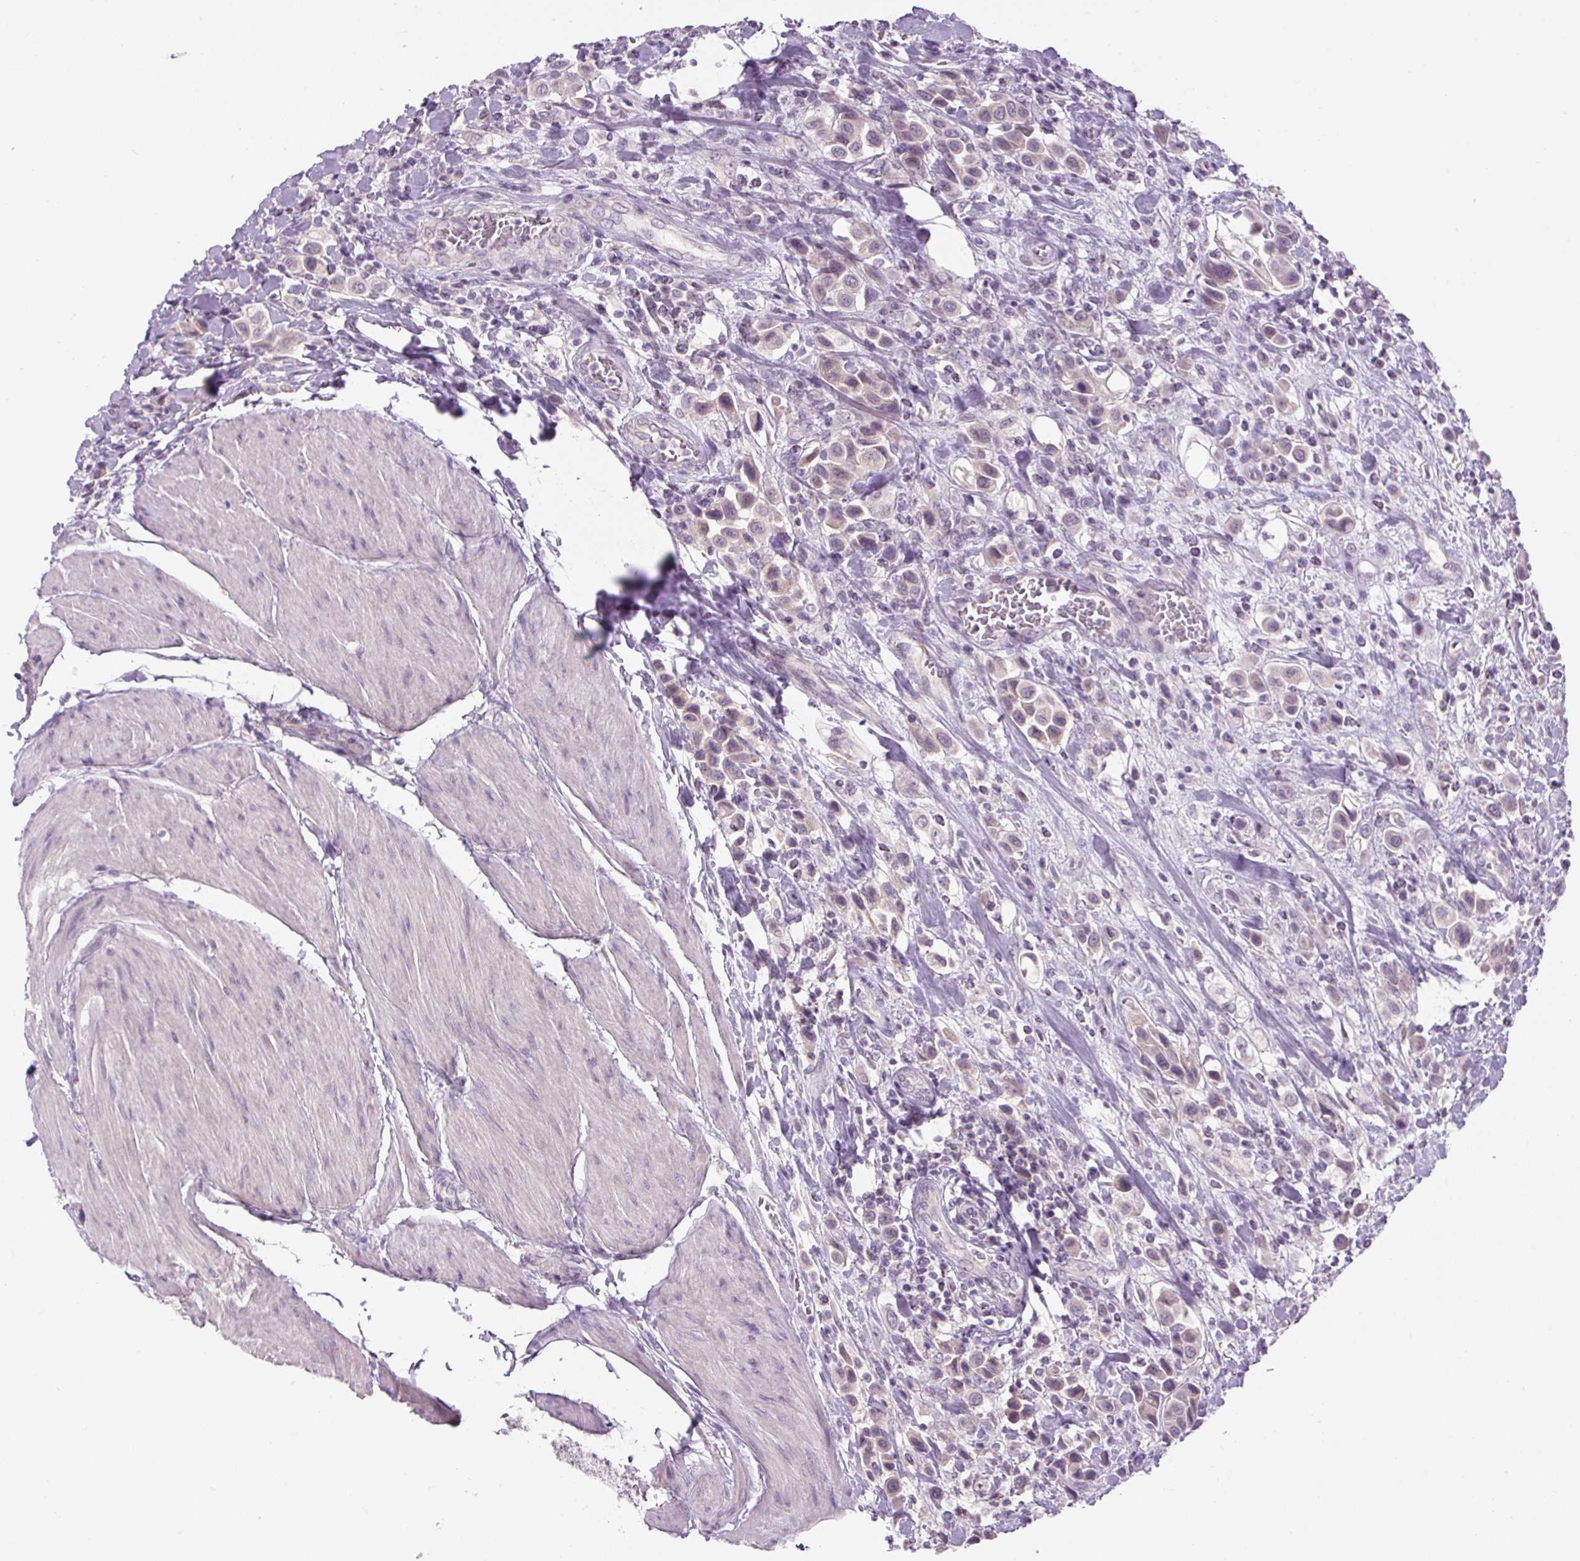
{"staining": {"intensity": "weak", "quantity": "<25%", "location": "cytoplasmic/membranous"}, "tissue": "urothelial cancer", "cell_type": "Tumor cells", "image_type": "cancer", "snomed": [{"axis": "morphology", "description": "Urothelial carcinoma, High grade"}, {"axis": "topography", "description": "Urinary bladder"}], "caption": "This image is of urothelial cancer stained with IHC to label a protein in brown with the nuclei are counter-stained blue. There is no staining in tumor cells.", "gene": "FABP7", "patient": {"sex": "male", "age": 50}}